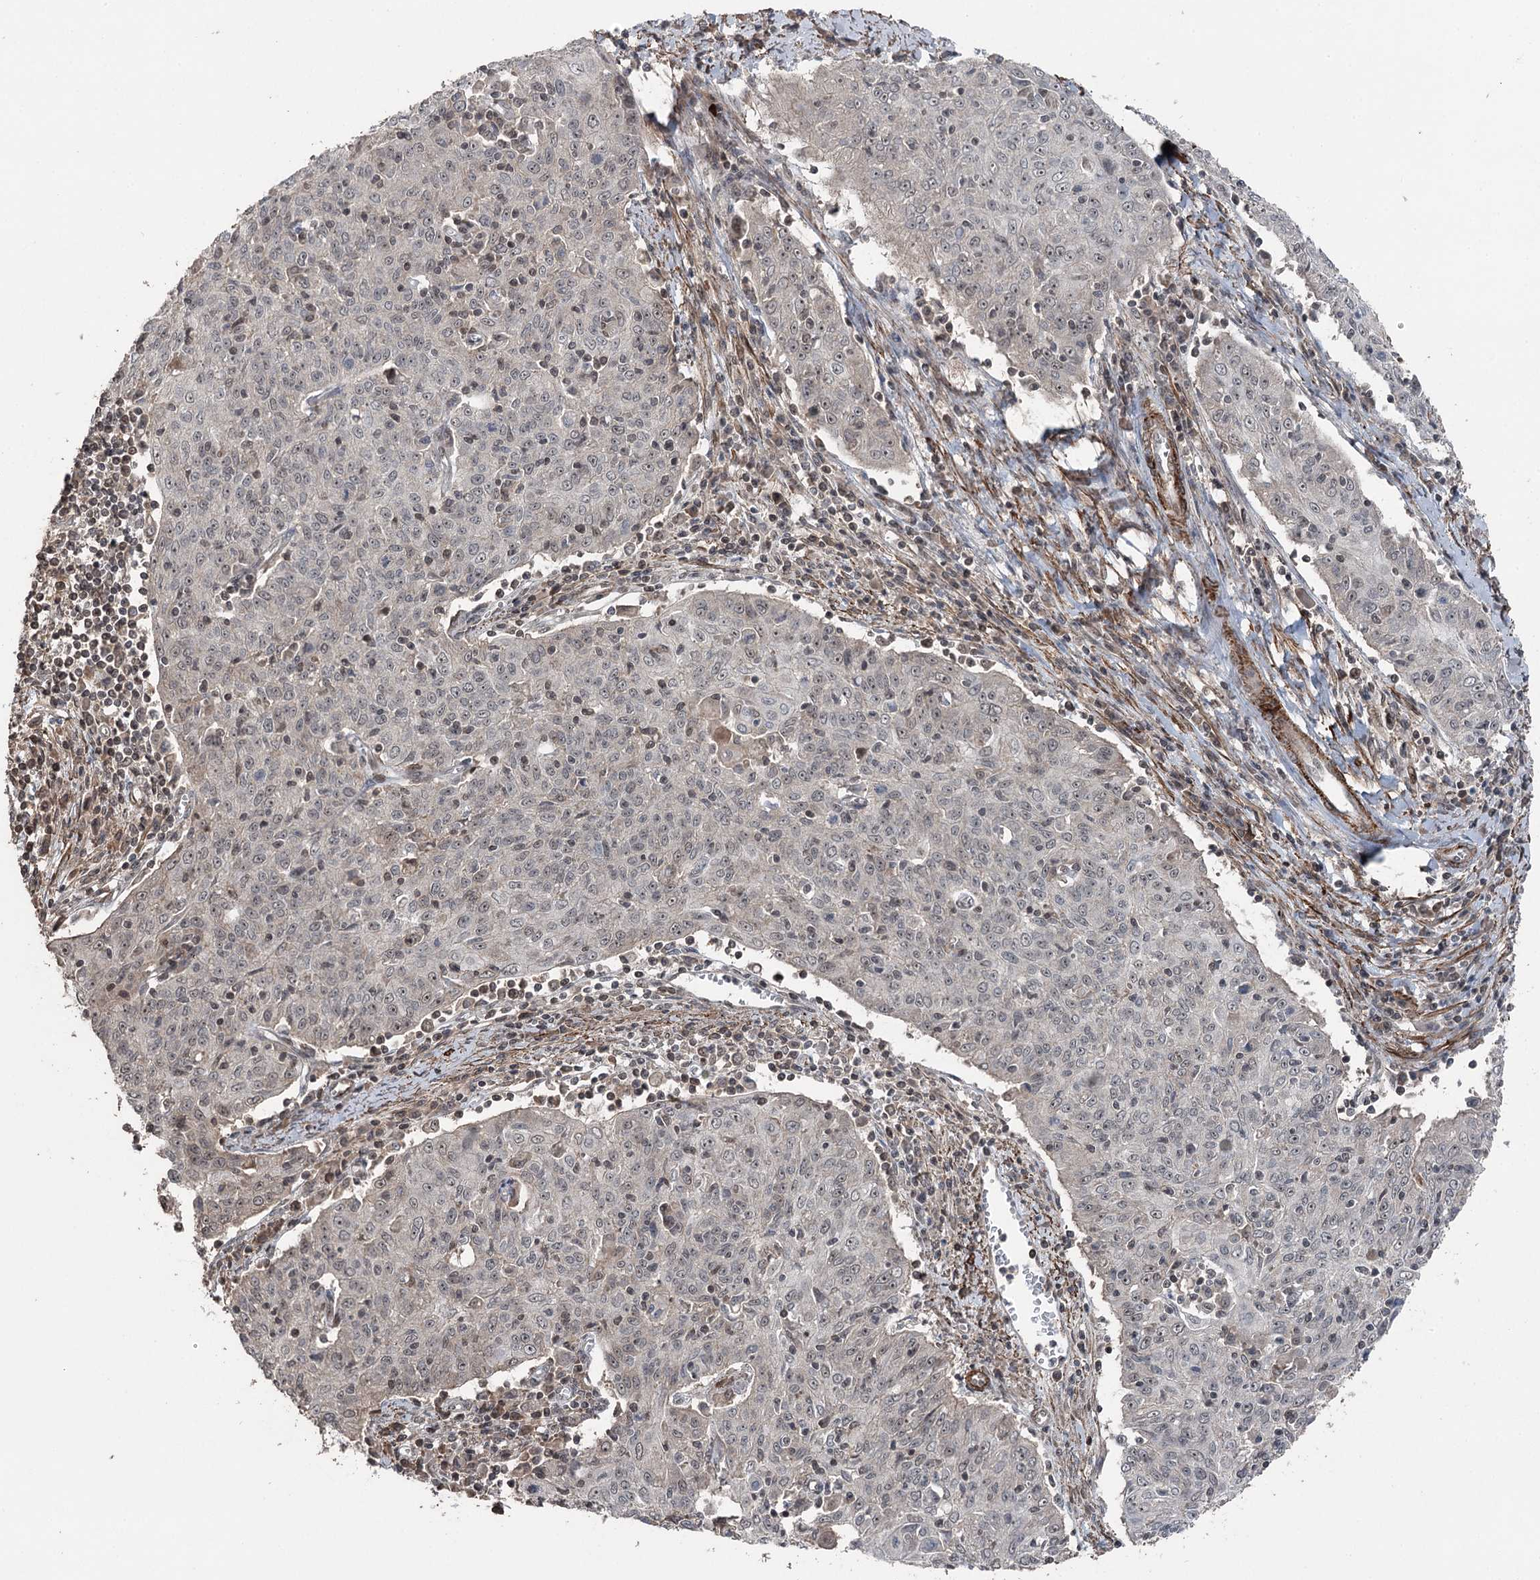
{"staining": {"intensity": "weak", "quantity": "<25%", "location": "nuclear"}, "tissue": "cervical cancer", "cell_type": "Tumor cells", "image_type": "cancer", "snomed": [{"axis": "morphology", "description": "Squamous cell carcinoma, NOS"}, {"axis": "topography", "description": "Cervix"}], "caption": "There is no significant expression in tumor cells of cervical squamous cell carcinoma.", "gene": "CCDC82", "patient": {"sex": "female", "age": 48}}